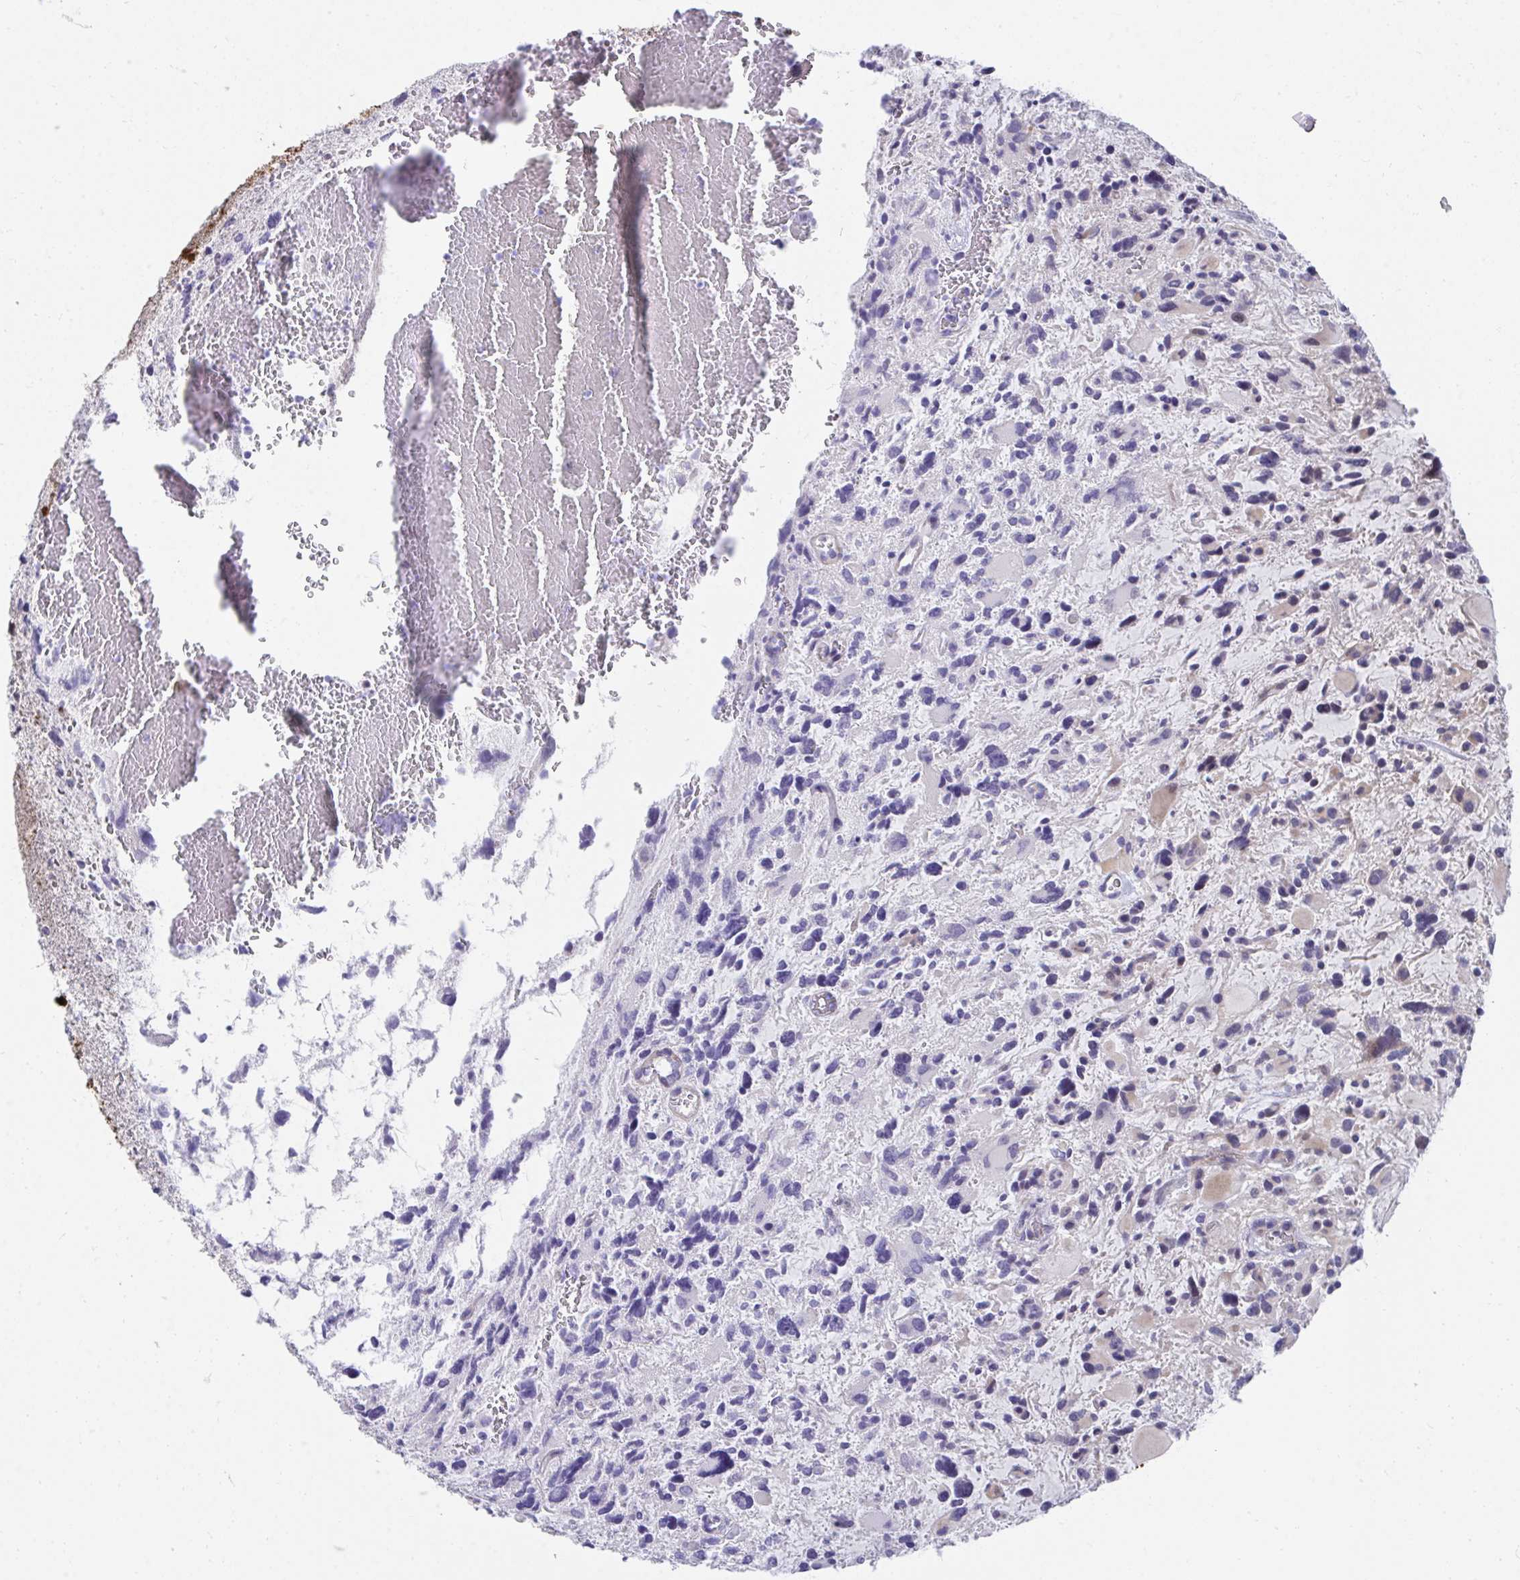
{"staining": {"intensity": "negative", "quantity": "none", "location": "none"}, "tissue": "glioma", "cell_type": "Tumor cells", "image_type": "cancer", "snomed": [{"axis": "morphology", "description": "Glioma, malignant, High grade"}, {"axis": "topography", "description": "Brain"}], "caption": "There is no significant positivity in tumor cells of glioma.", "gene": "SLAMF7", "patient": {"sex": "female", "age": 11}}